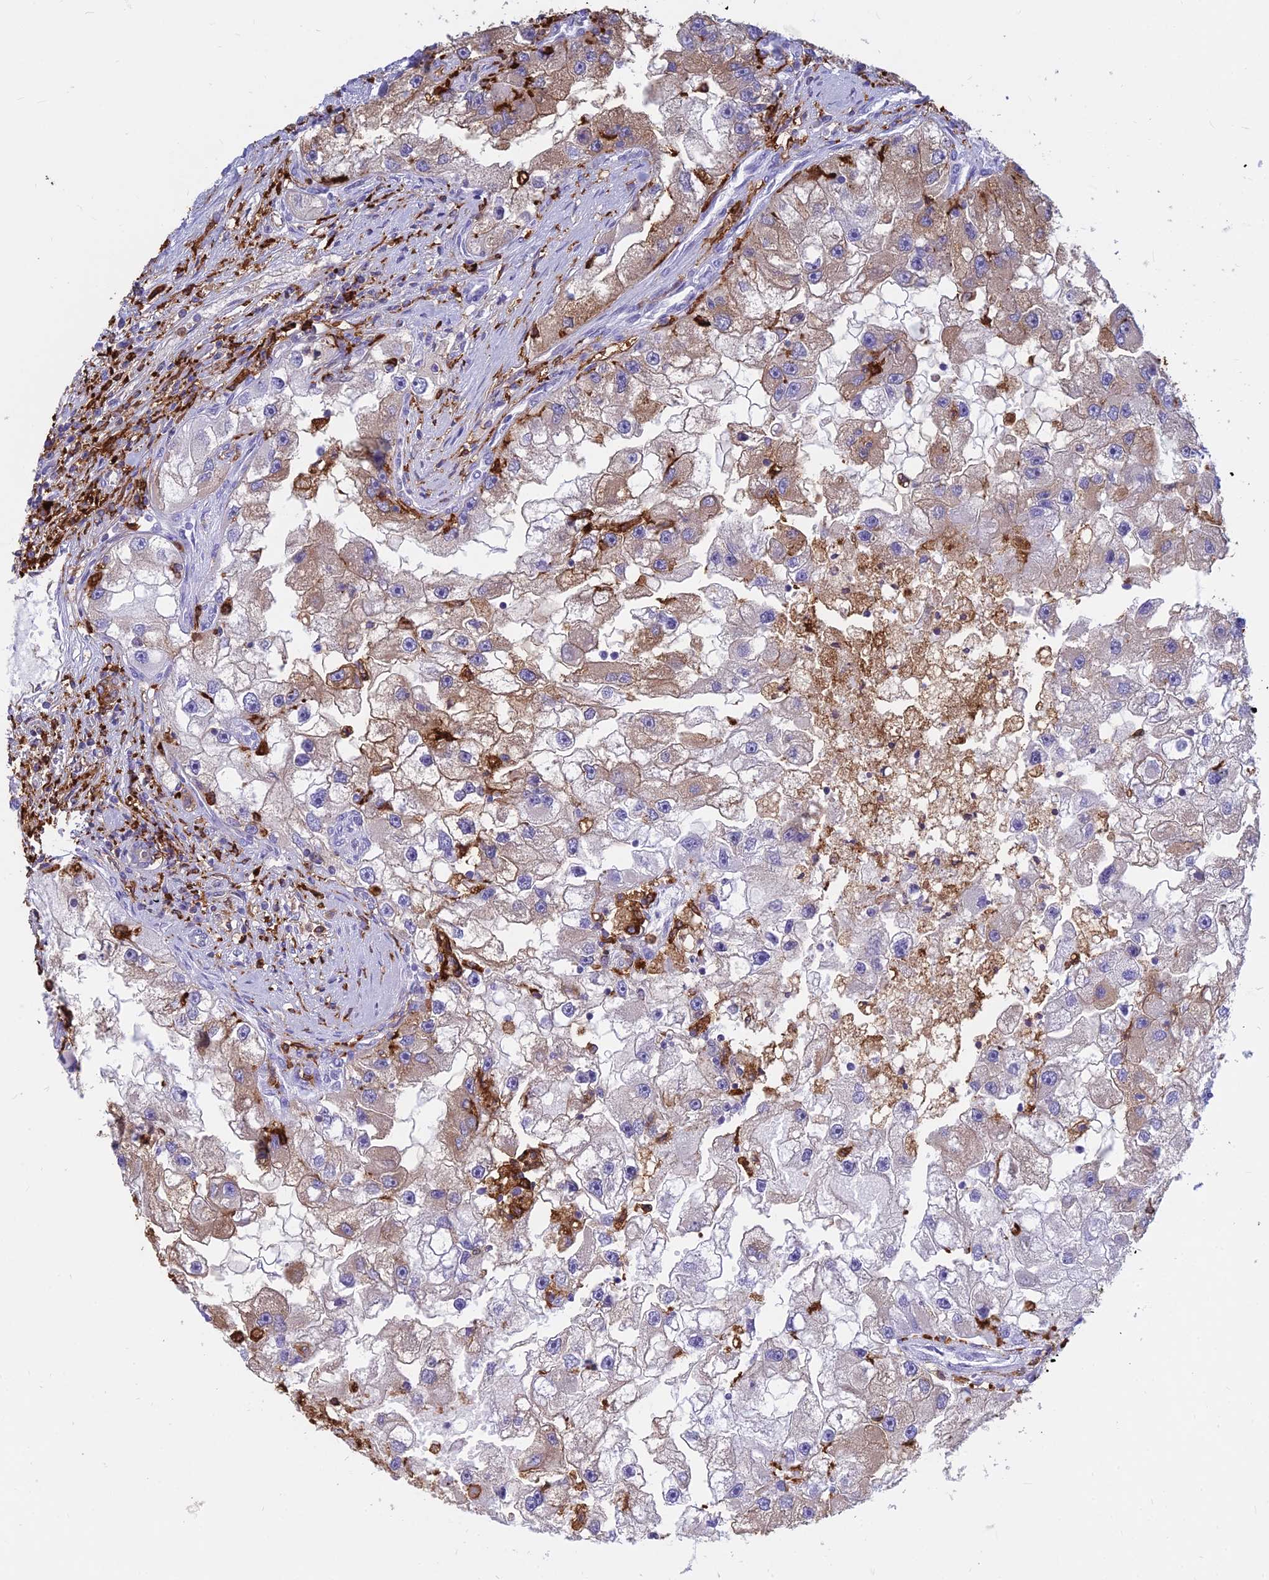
{"staining": {"intensity": "weak", "quantity": "25%-75%", "location": "cytoplasmic/membranous"}, "tissue": "renal cancer", "cell_type": "Tumor cells", "image_type": "cancer", "snomed": [{"axis": "morphology", "description": "Adenocarcinoma, NOS"}, {"axis": "topography", "description": "Kidney"}], "caption": "The image demonstrates staining of renal cancer (adenocarcinoma), revealing weak cytoplasmic/membranous protein expression (brown color) within tumor cells.", "gene": "HLA-DRB1", "patient": {"sex": "male", "age": 63}}